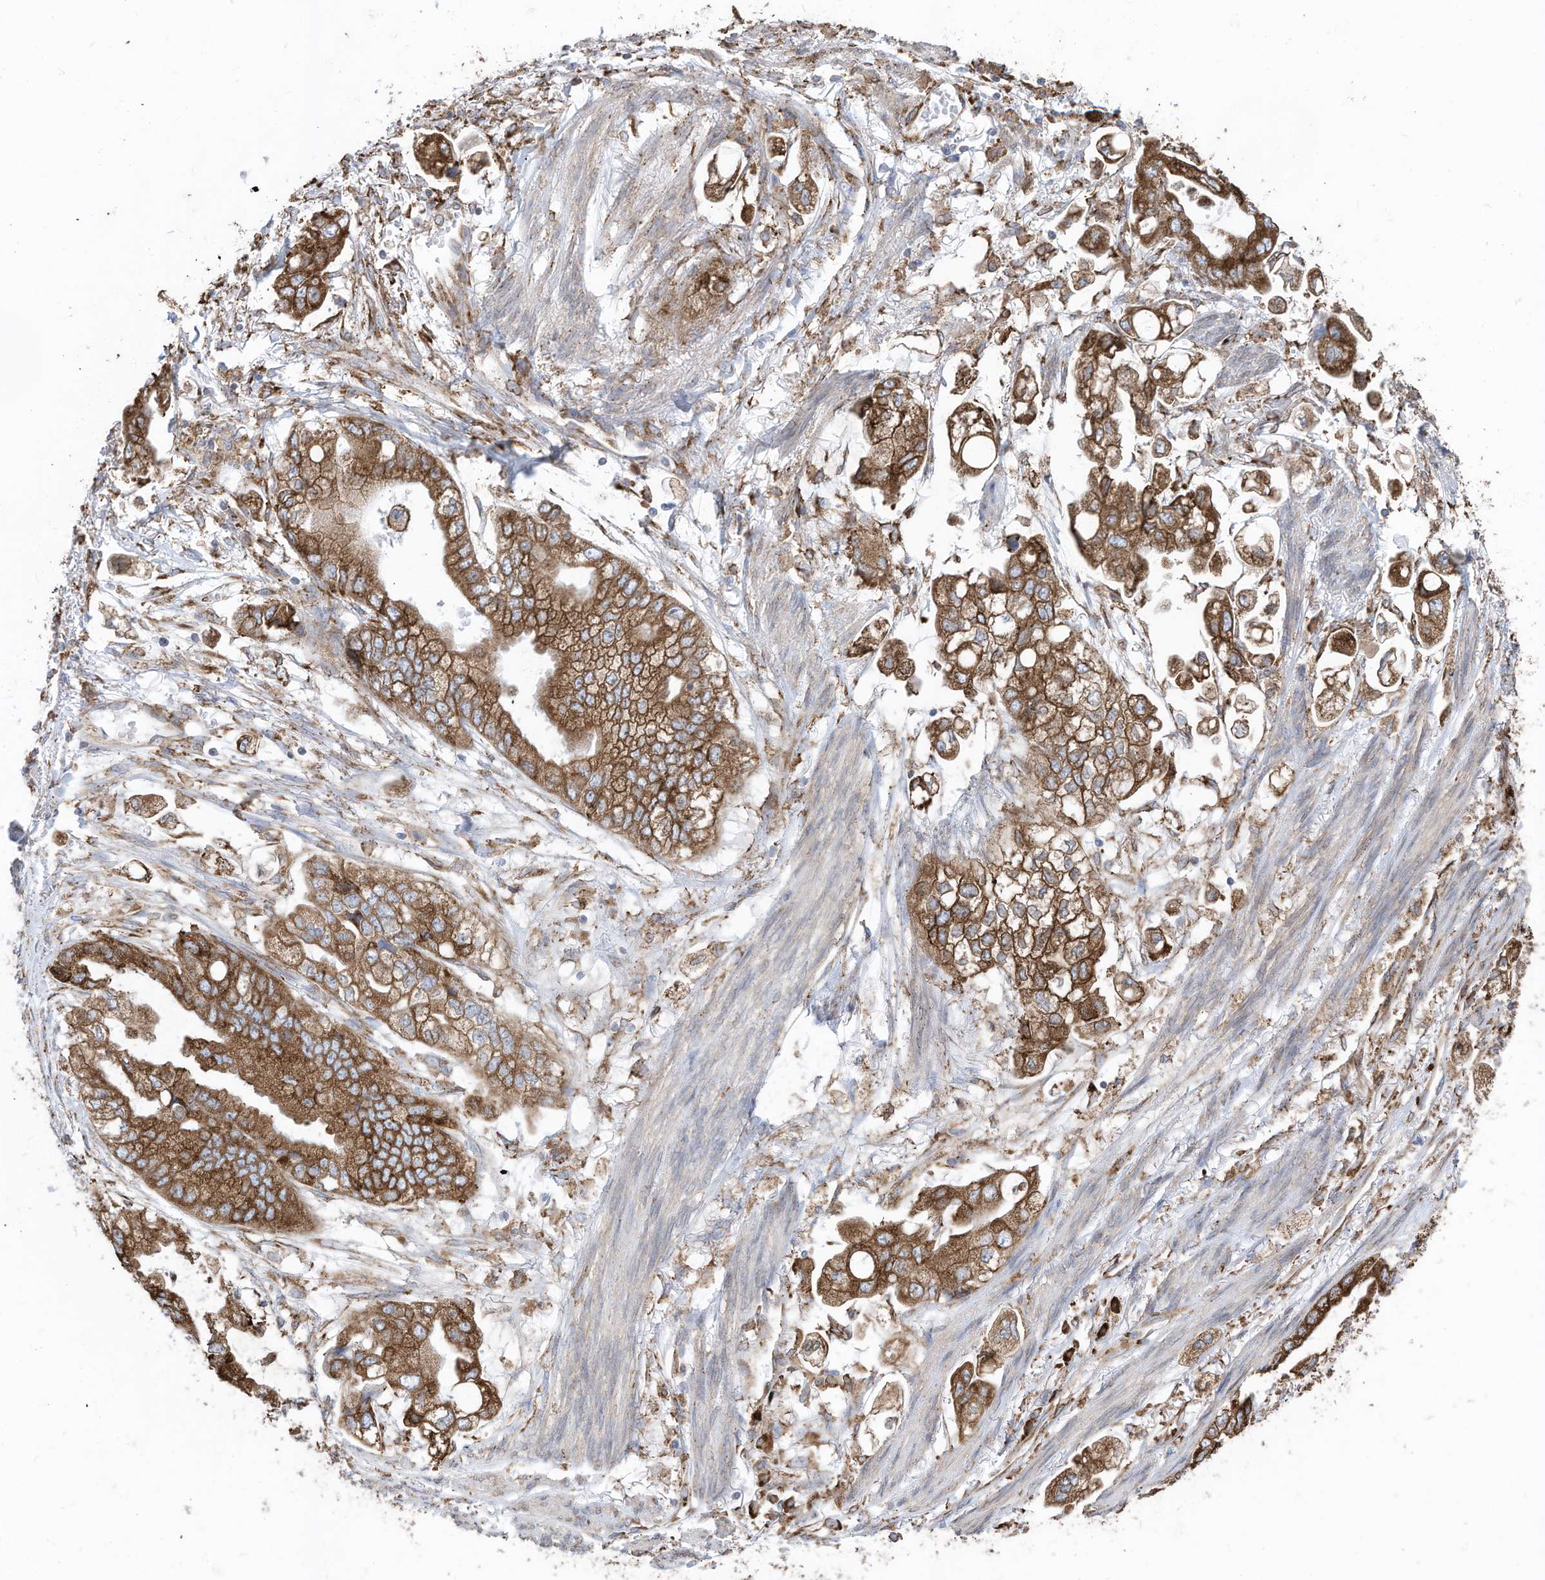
{"staining": {"intensity": "strong", "quantity": ">75%", "location": "cytoplasmic/membranous"}, "tissue": "stomach cancer", "cell_type": "Tumor cells", "image_type": "cancer", "snomed": [{"axis": "morphology", "description": "Adenocarcinoma, NOS"}, {"axis": "topography", "description": "Stomach"}], "caption": "Stomach cancer was stained to show a protein in brown. There is high levels of strong cytoplasmic/membranous staining in about >75% of tumor cells.", "gene": "ZNF354C", "patient": {"sex": "male", "age": 62}}